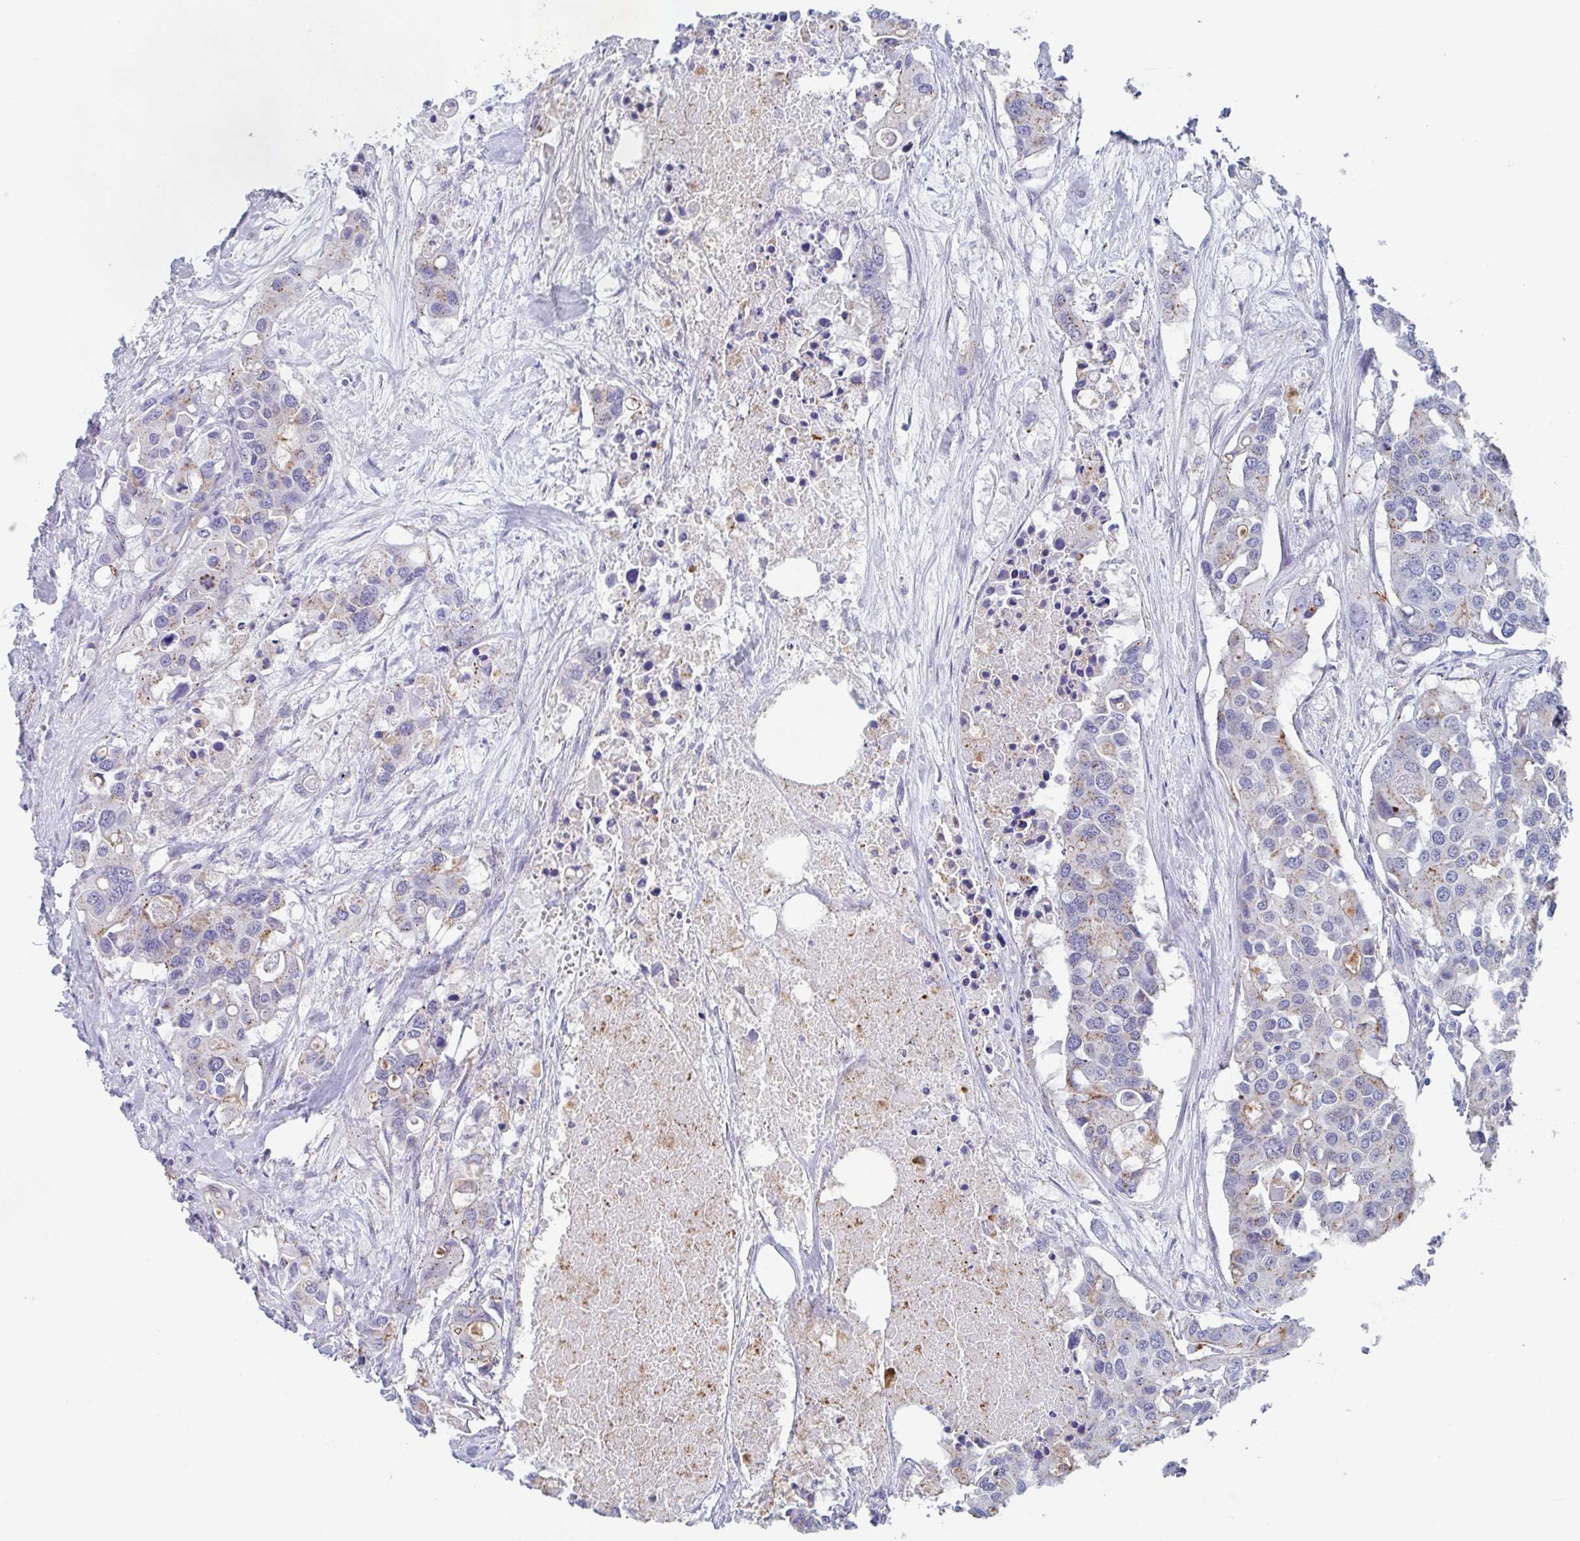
{"staining": {"intensity": "weak", "quantity": "25%-75%", "location": "cytoplasmic/membranous"}, "tissue": "colorectal cancer", "cell_type": "Tumor cells", "image_type": "cancer", "snomed": [{"axis": "morphology", "description": "Adenocarcinoma, NOS"}, {"axis": "topography", "description": "Colon"}], "caption": "Approximately 25%-75% of tumor cells in adenocarcinoma (colorectal) reveal weak cytoplasmic/membranous protein positivity as visualized by brown immunohistochemical staining.", "gene": "CHMP5", "patient": {"sex": "male", "age": 77}}